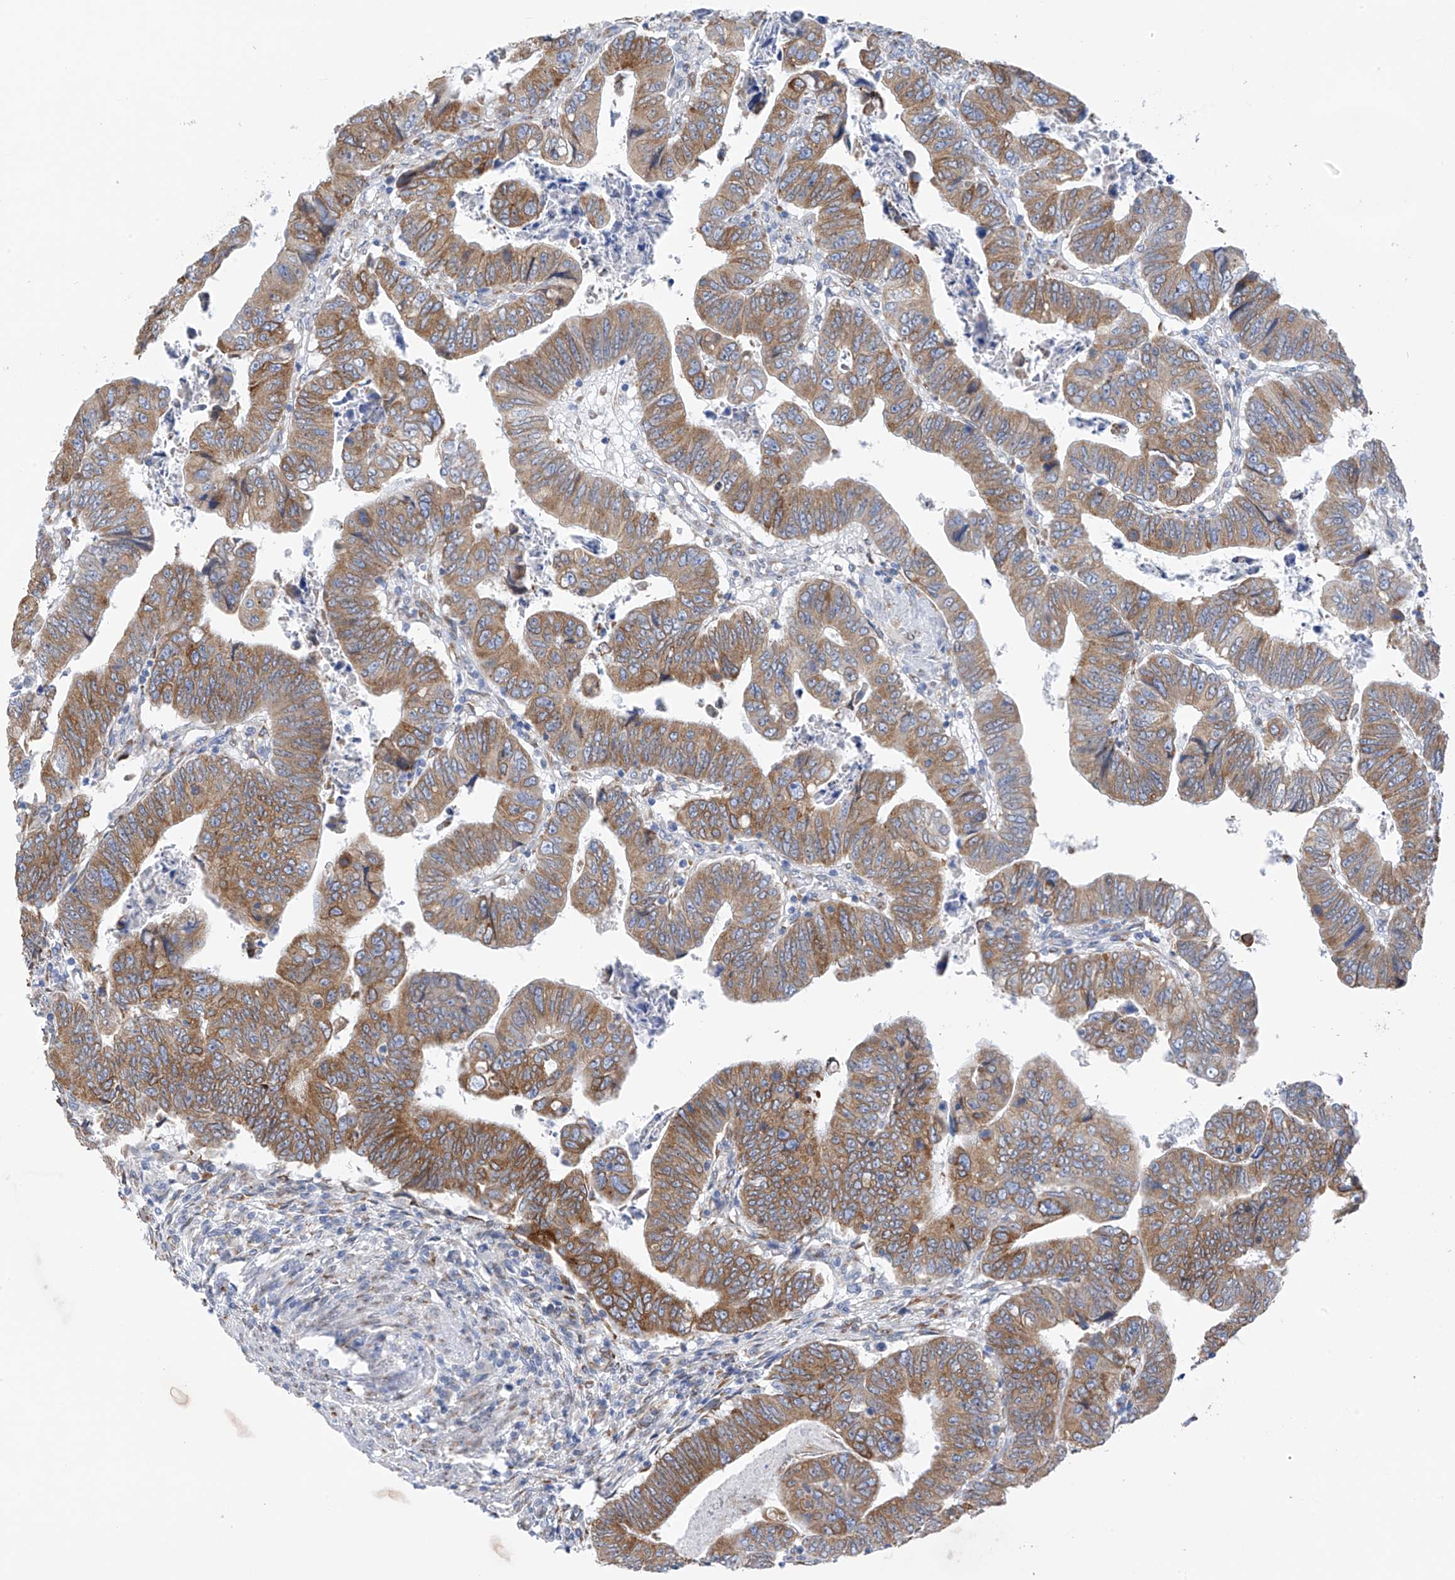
{"staining": {"intensity": "moderate", "quantity": ">75%", "location": "cytoplasmic/membranous"}, "tissue": "colorectal cancer", "cell_type": "Tumor cells", "image_type": "cancer", "snomed": [{"axis": "morphology", "description": "Normal tissue, NOS"}, {"axis": "morphology", "description": "Adenocarcinoma, NOS"}, {"axis": "topography", "description": "Rectum"}], "caption": "Immunohistochemical staining of colorectal cancer (adenocarcinoma) shows moderate cytoplasmic/membranous protein expression in approximately >75% of tumor cells.", "gene": "RCN2", "patient": {"sex": "female", "age": 65}}